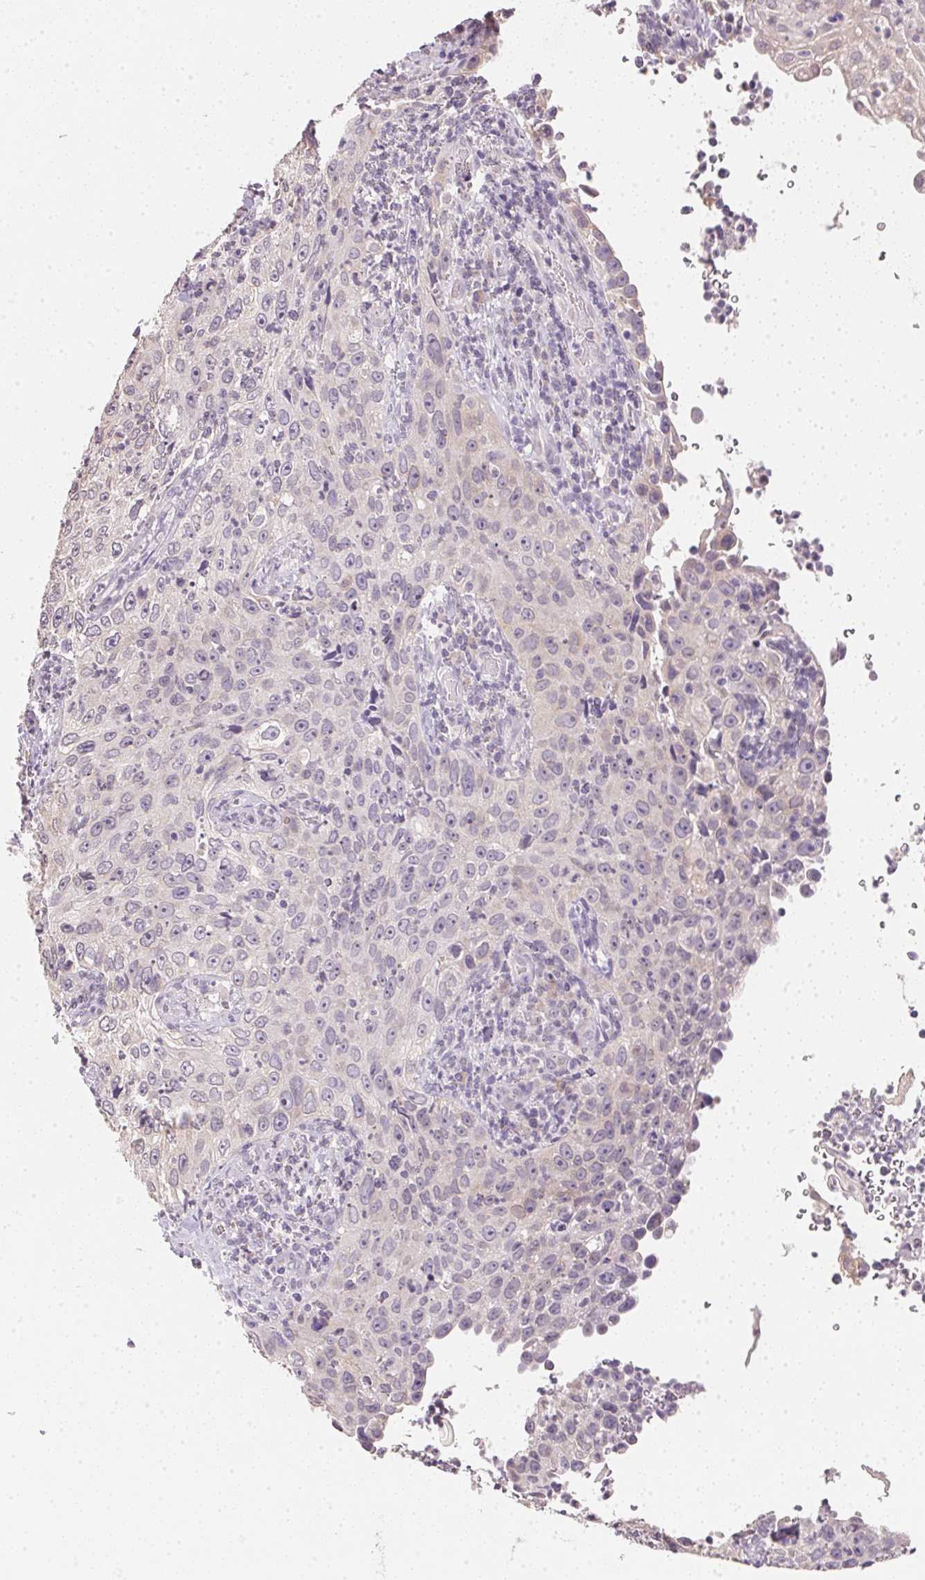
{"staining": {"intensity": "negative", "quantity": "none", "location": "none"}, "tissue": "cervical cancer", "cell_type": "Tumor cells", "image_type": "cancer", "snomed": [{"axis": "morphology", "description": "Squamous cell carcinoma, NOS"}, {"axis": "topography", "description": "Cervix"}], "caption": "Protein analysis of cervical squamous cell carcinoma demonstrates no significant staining in tumor cells. (DAB IHC, high magnification).", "gene": "DHCR24", "patient": {"sex": "female", "age": 30}}